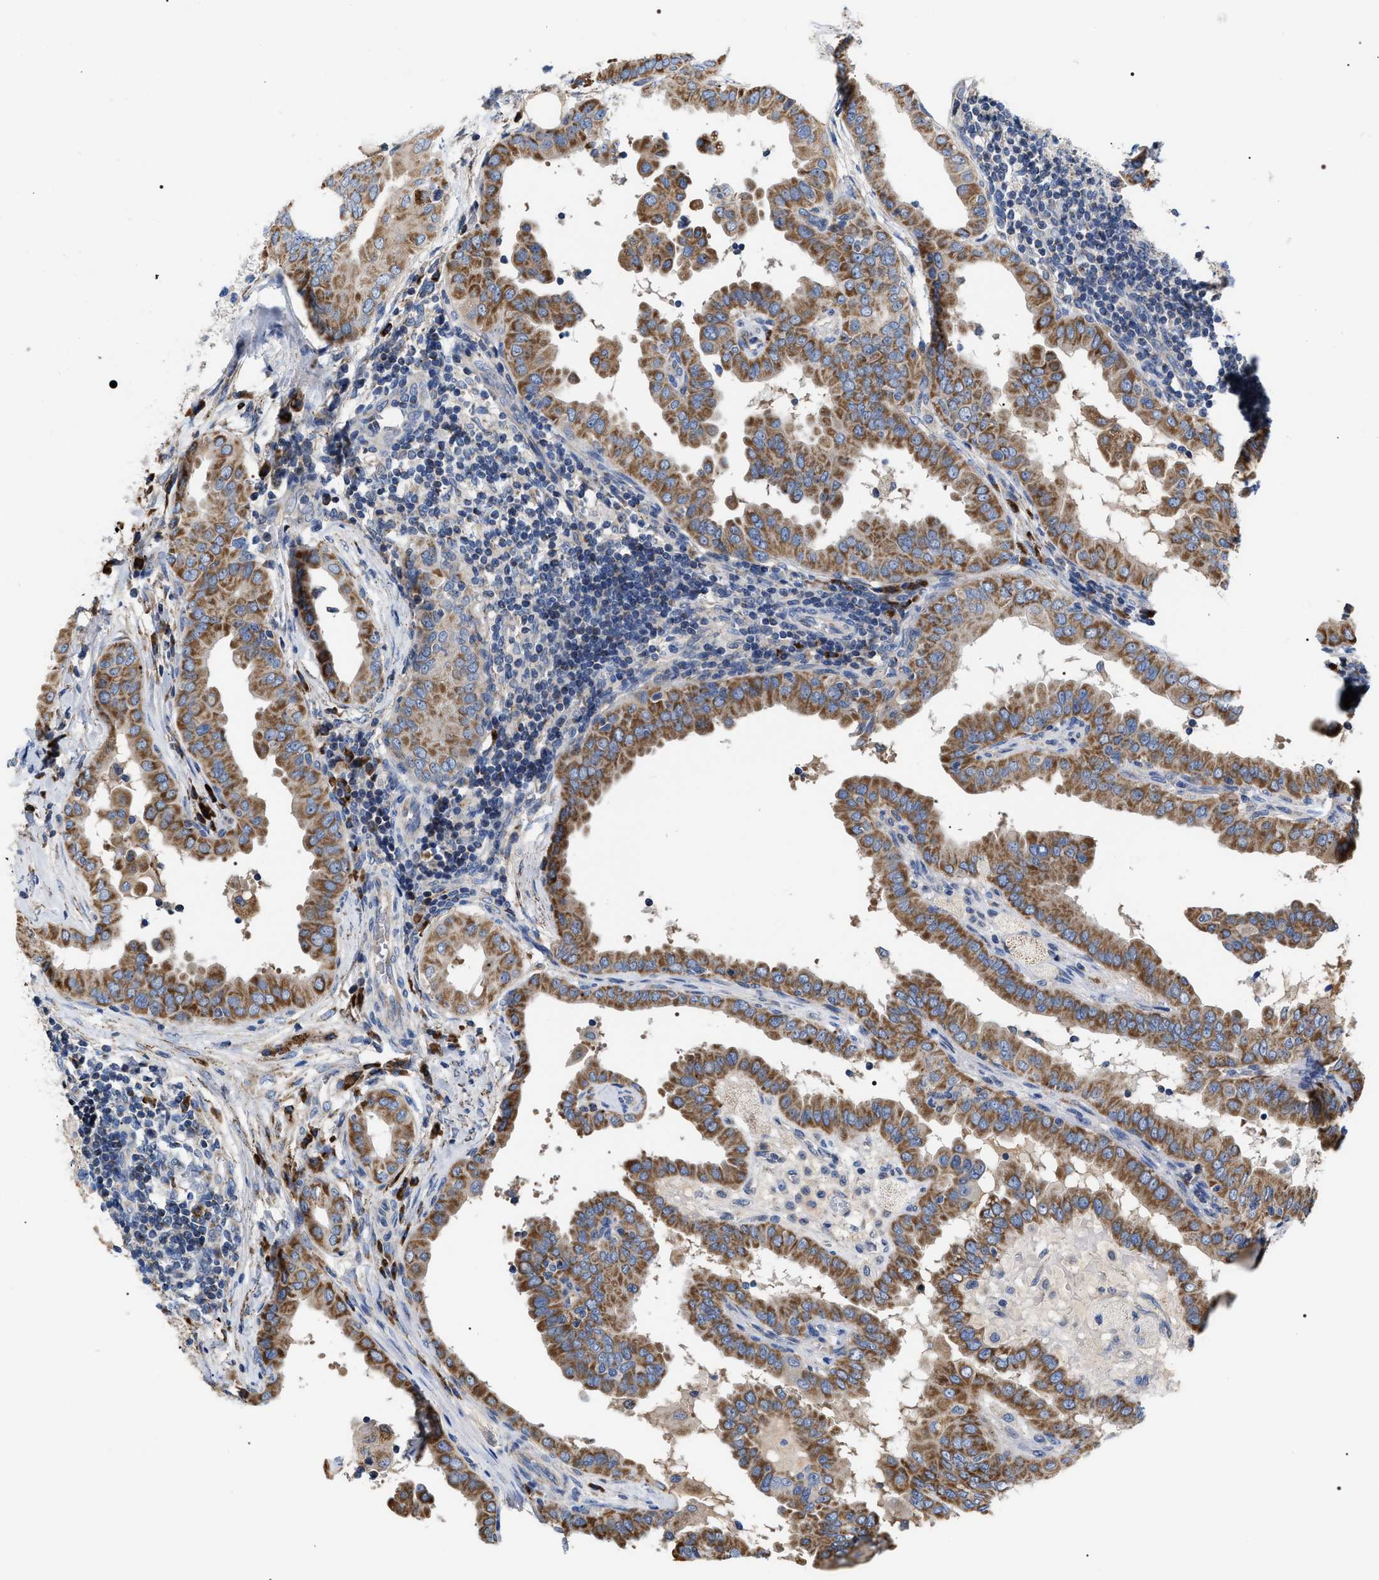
{"staining": {"intensity": "moderate", "quantity": ">75%", "location": "cytoplasmic/membranous"}, "tissue": "thyroid cancer", "cell_type": "Tumor cells", "image_type": "cancer", "snomed": [{"axis": "morphology", "description": "Papillary adenocarcinoma, NOS"}, {"axis": "topography", "description": "Thyroid gland"}], "caption": "Tumor cells display medium levels of moderate cytoplasmic/membranous staining in about >75% of cells in human thyroid cancer.", "gene": "MACC1", "patient": {"sex": "male", "age": 33}}